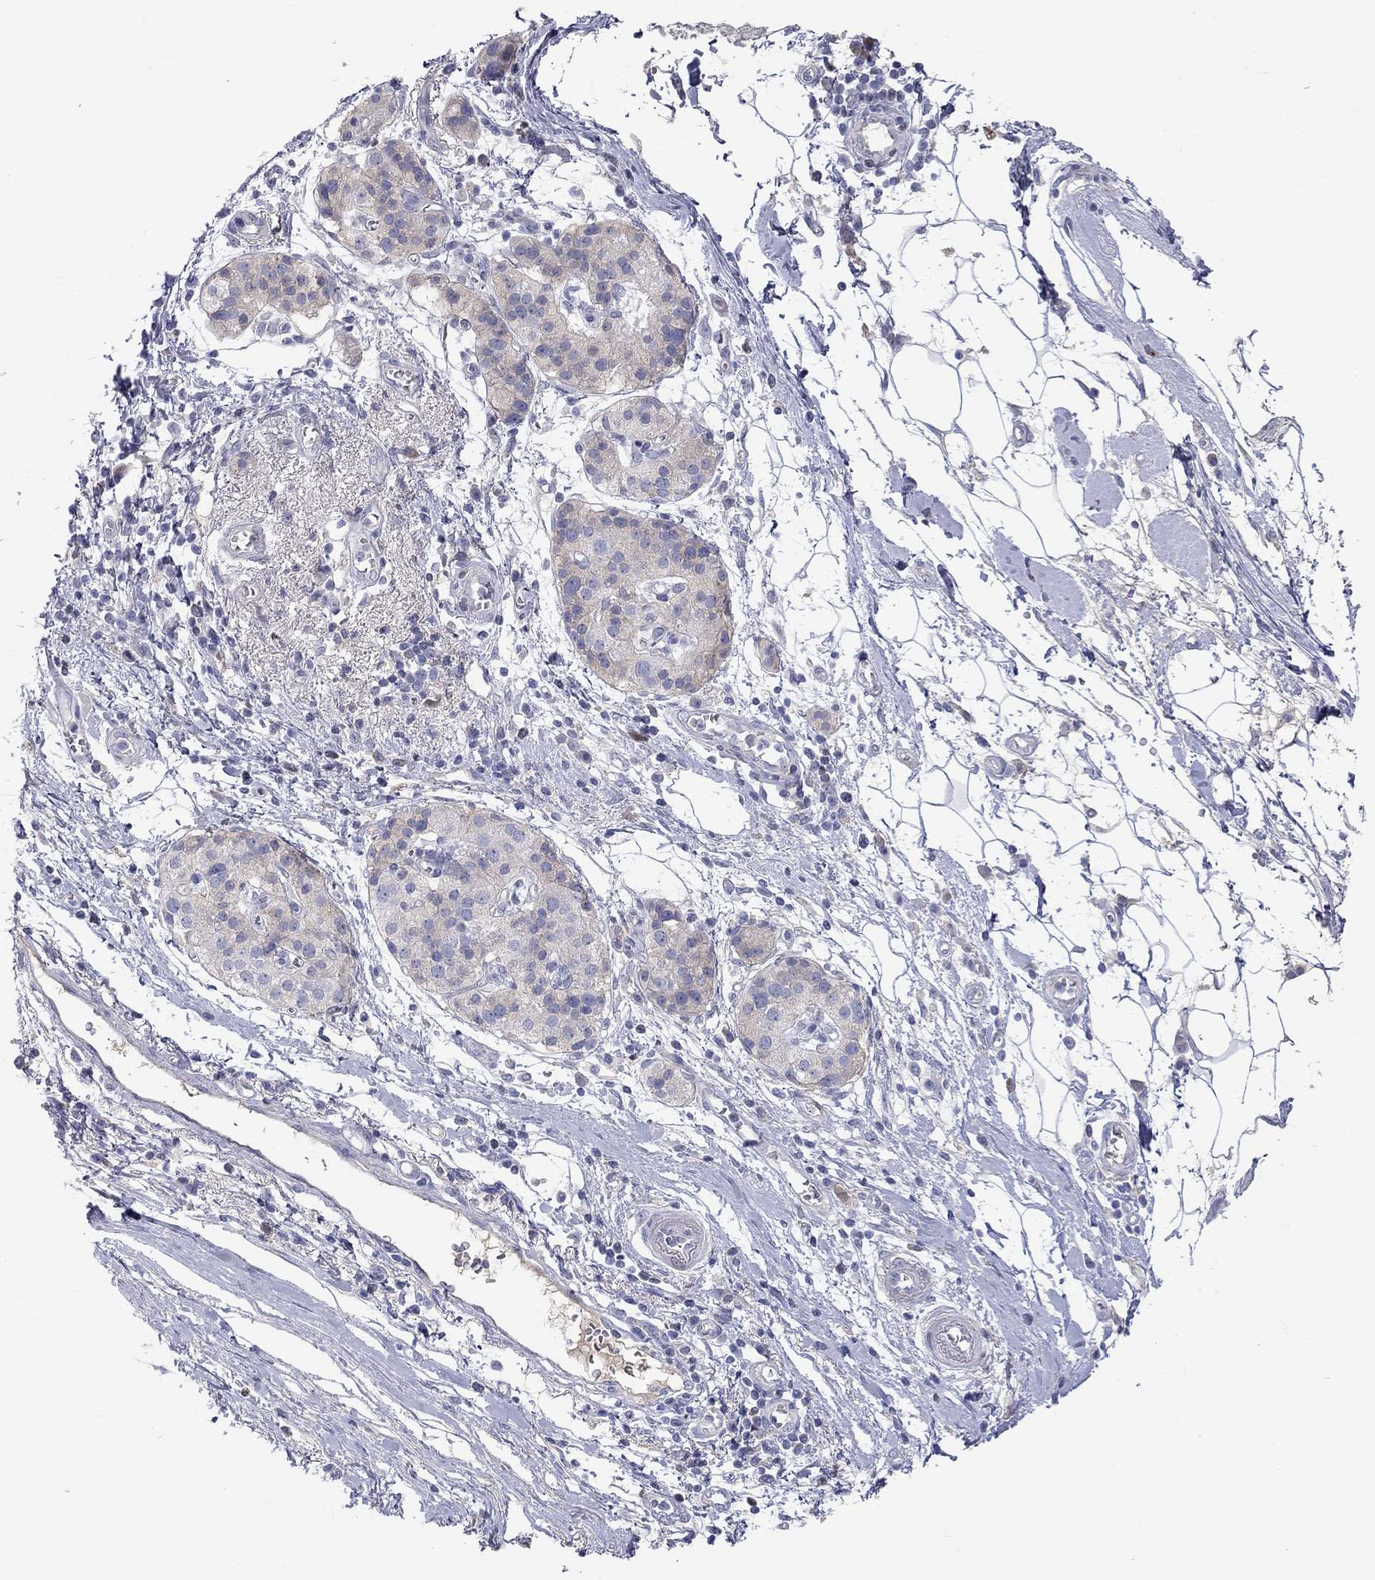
{"staining": {"intensity": "negative", "quantity": "none", "location": "none"}, "tissue": "pancreatic cancer", "cell_type": "Tumor cells", "image_type": "cancer", "snomed": [{"axis": "morphology", "description": "Adenocarcinoma, NOS"}, {"axis": "topography", "description": "Pancreas"}], "caption": "DAB (3,3'-diaminobenzidine) immunohistochemical staining of pancreatic cancer (adenocarcinoma) displays no significant expression in tumor cells.", "gene": "ST7L", "patient": {"sex": "male", "age": 72}}